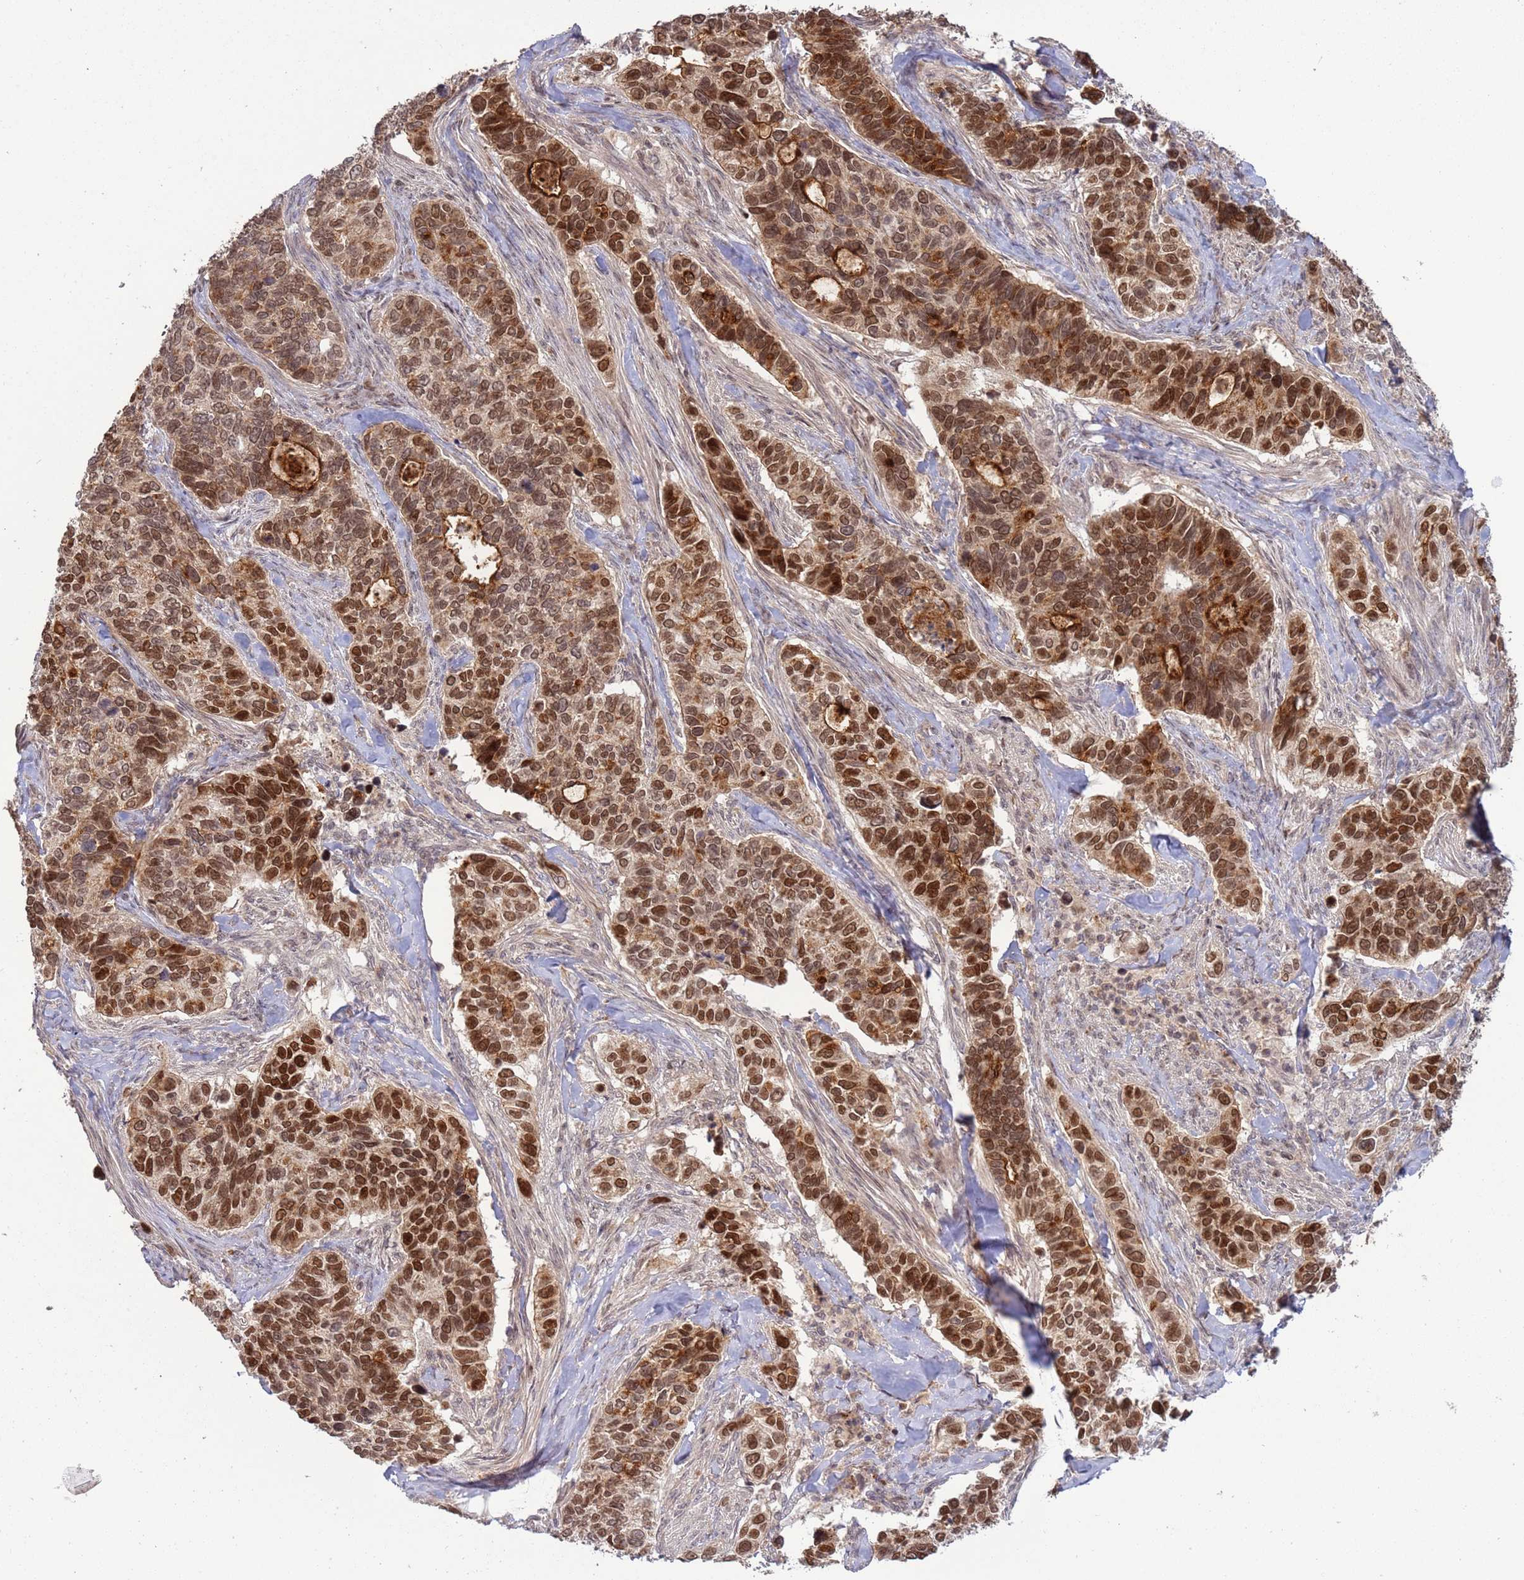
{"staining": {"intensity": "moderate", "quantity": ">75%", "location": "cytoplasmic/membranous,nuclear"}, "tissue": "cervical cancer", "cell_type": "Tumor cells", "image_type": "cancer", "snomed": [{"axis": "morphology", "description": "Squamous cell carcinoma, NOS"}, {"axis": "topography", "description": "Cervix"}], "caption": "About >75% of tumor cells in human cervical squamous cell carcinoma show moderate cytoplasmic/membranous and nuclear protein positivity as visualized by brown immunohistochemical staining.", "gene": "RCOR2", "patient": {"sex": "female", "age": 38}}